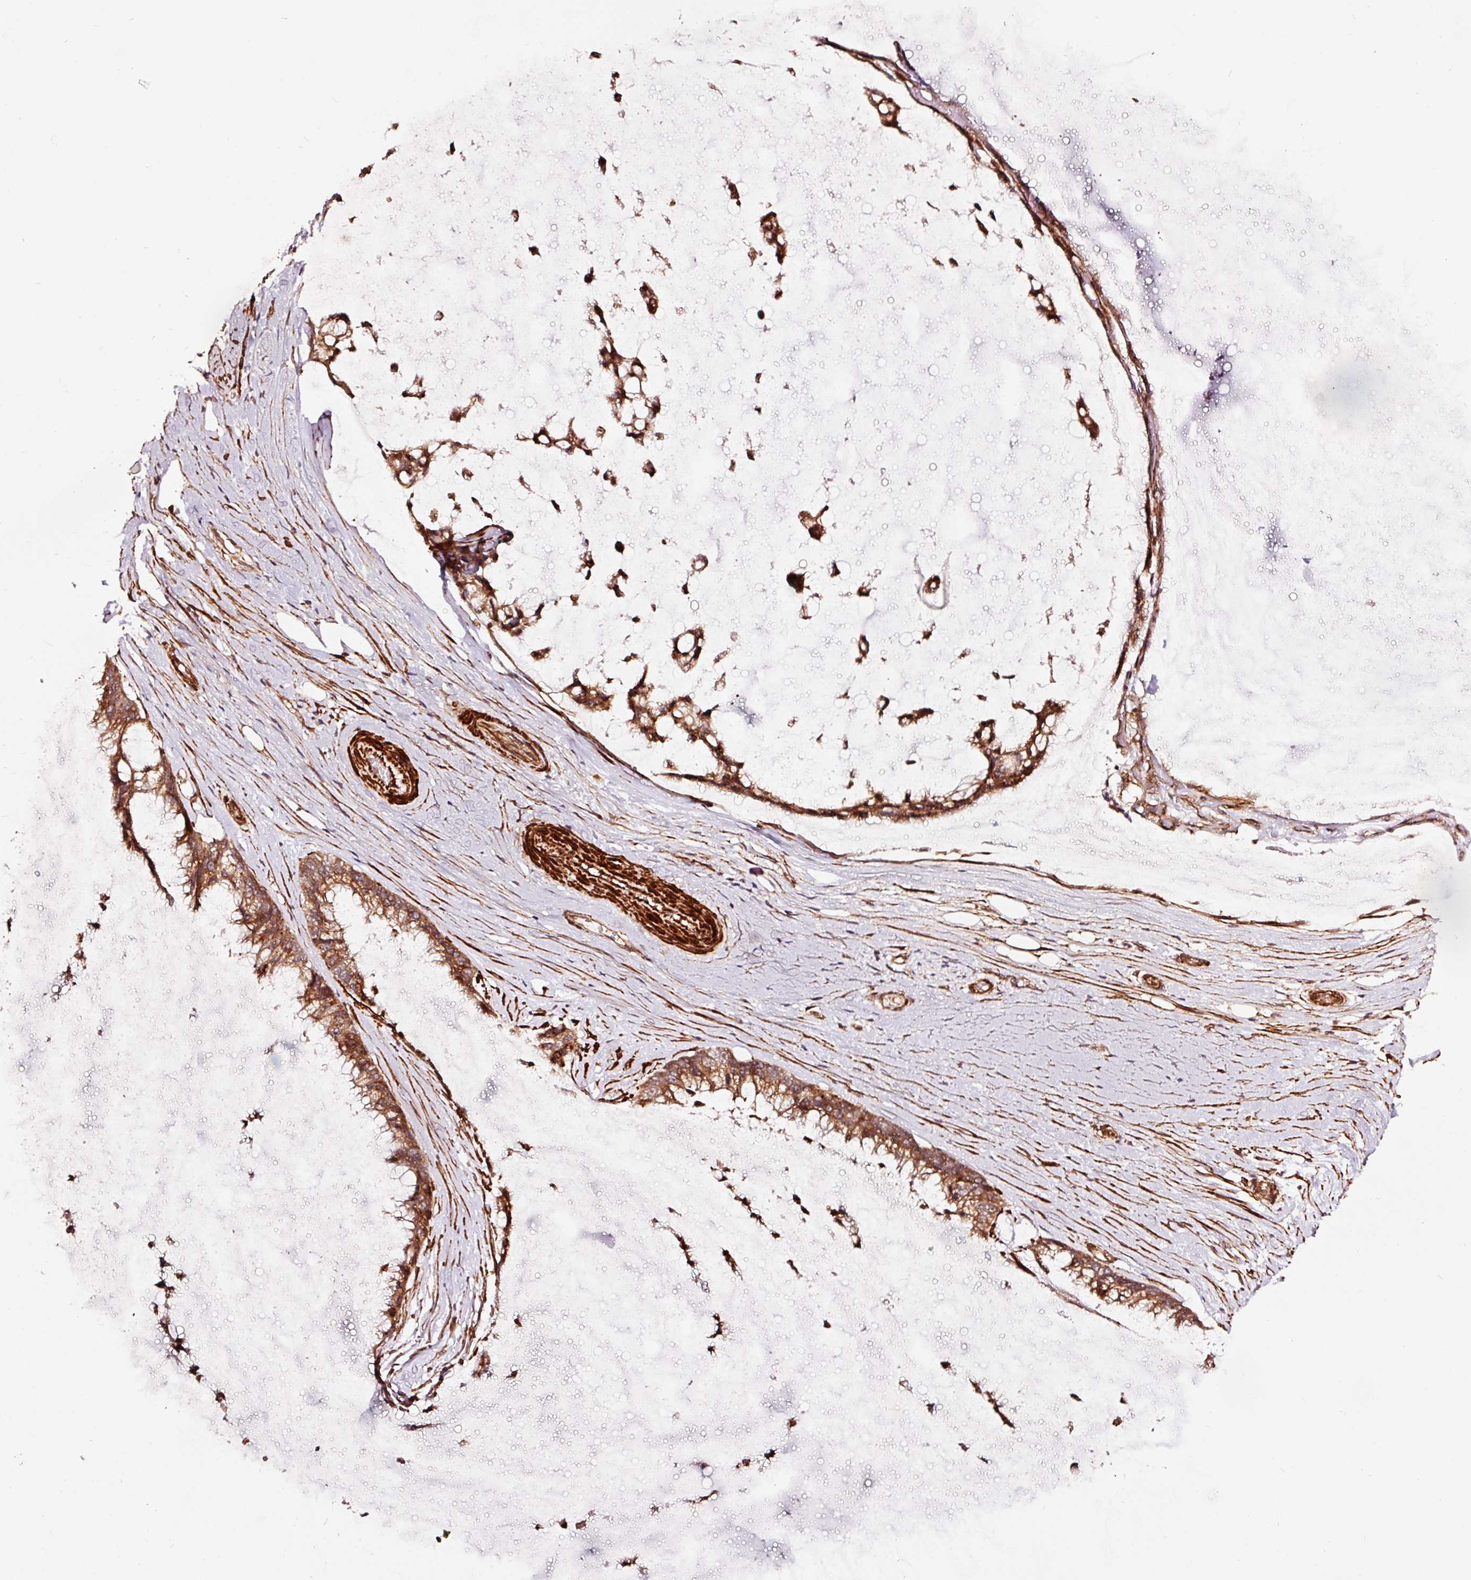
{"staining": {"intensity": "moderate", "quantity": ">75%", "location": "cytoplasmic/membranous"}, "tissue": "ovarian cancer", "cell_type": "Tumor cells", "image_type": "cancer", "snomed": [{"axis": "morphology", "description": "Cystadenocarcinoma, mucinous, NOS"}, {"axis": "topography", "description": "Ovary"}], "caption": "High-power microscopy captured an IHC image of mucinous cystadenocarcinoma (ovarian), revealing moderate cytoplasmic/membranous positivity in approximately >75% of tumor cells.", "gene": "TPM1", "patient": {"sex": "female", "age": 39}}